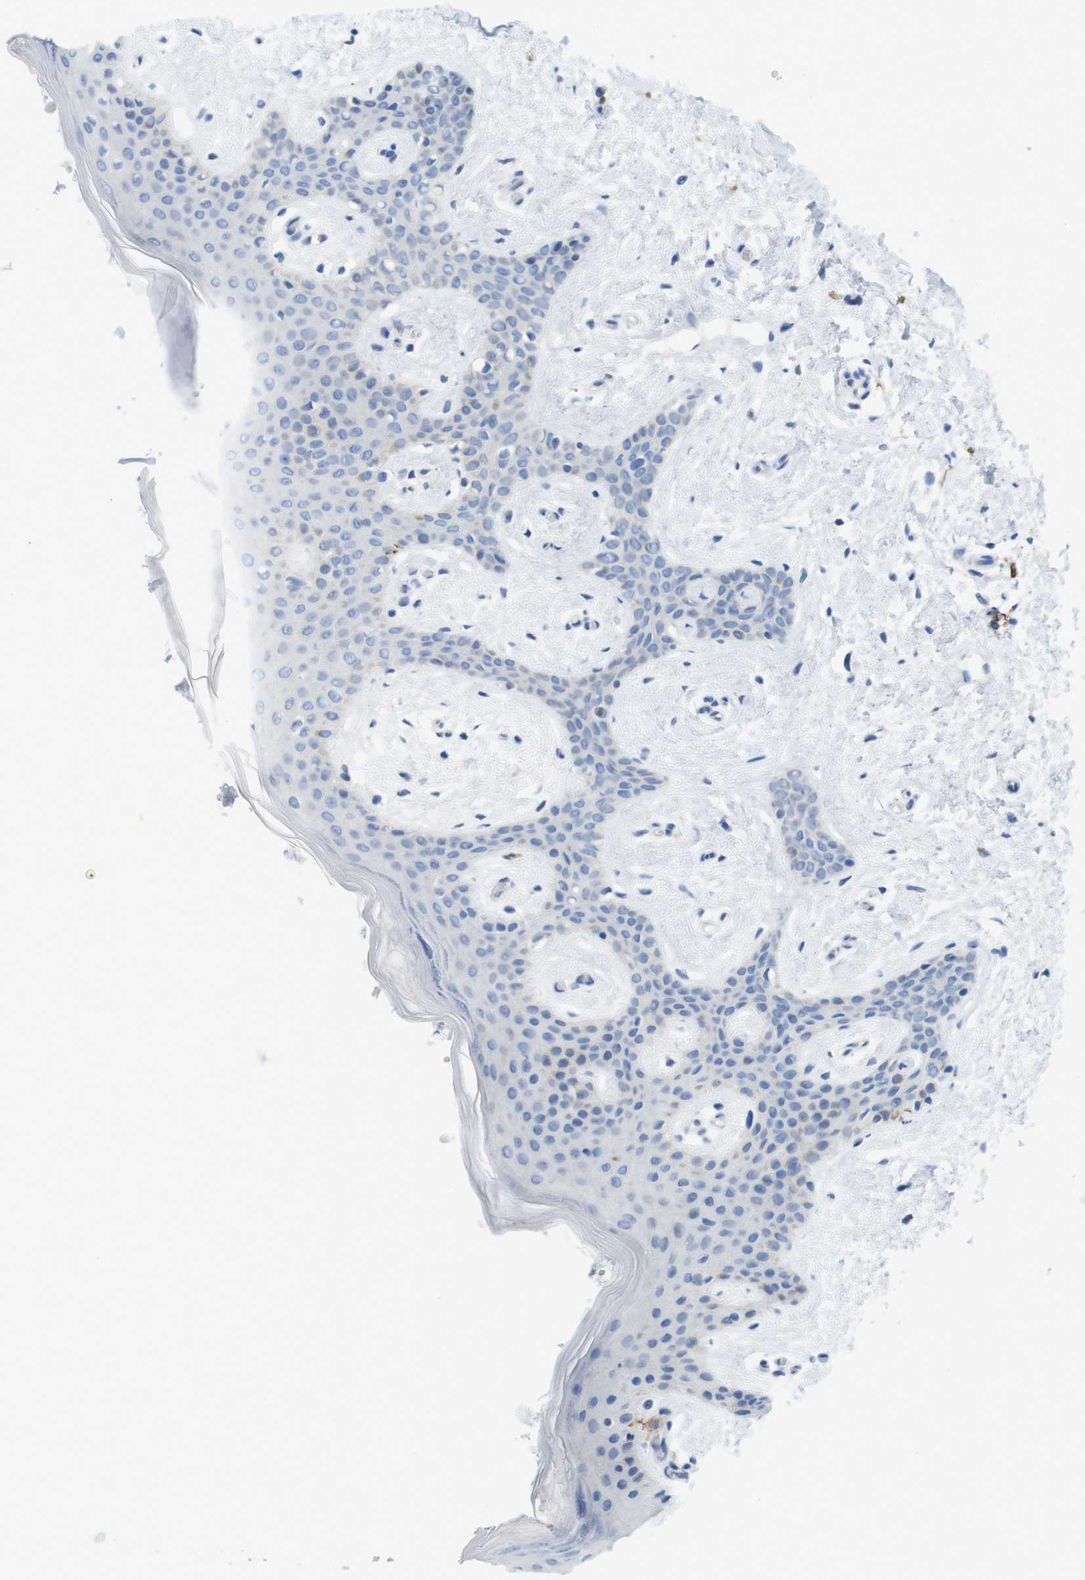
{"staining": {"intensity": "negative", "quantity": "none", "location": "none"}, "tissue": "breast cancer", "cell_type": "Tumor cells", "image_type": "cancer", "snomed": [{"axis": "morphology", "description": "Lobular carcinoma"}, {"axis": "topography", "description": "Skin"}, {"axis": "topography", "description": "Breast"}], "caption": "Immunohistochemistry micrograph of neoplastic tissue: human breast cancer stained with DAB displays no significant protein positivity in tumor cells.", "gene": "CD5", "patient": {"sex": "female", "age": 46}}